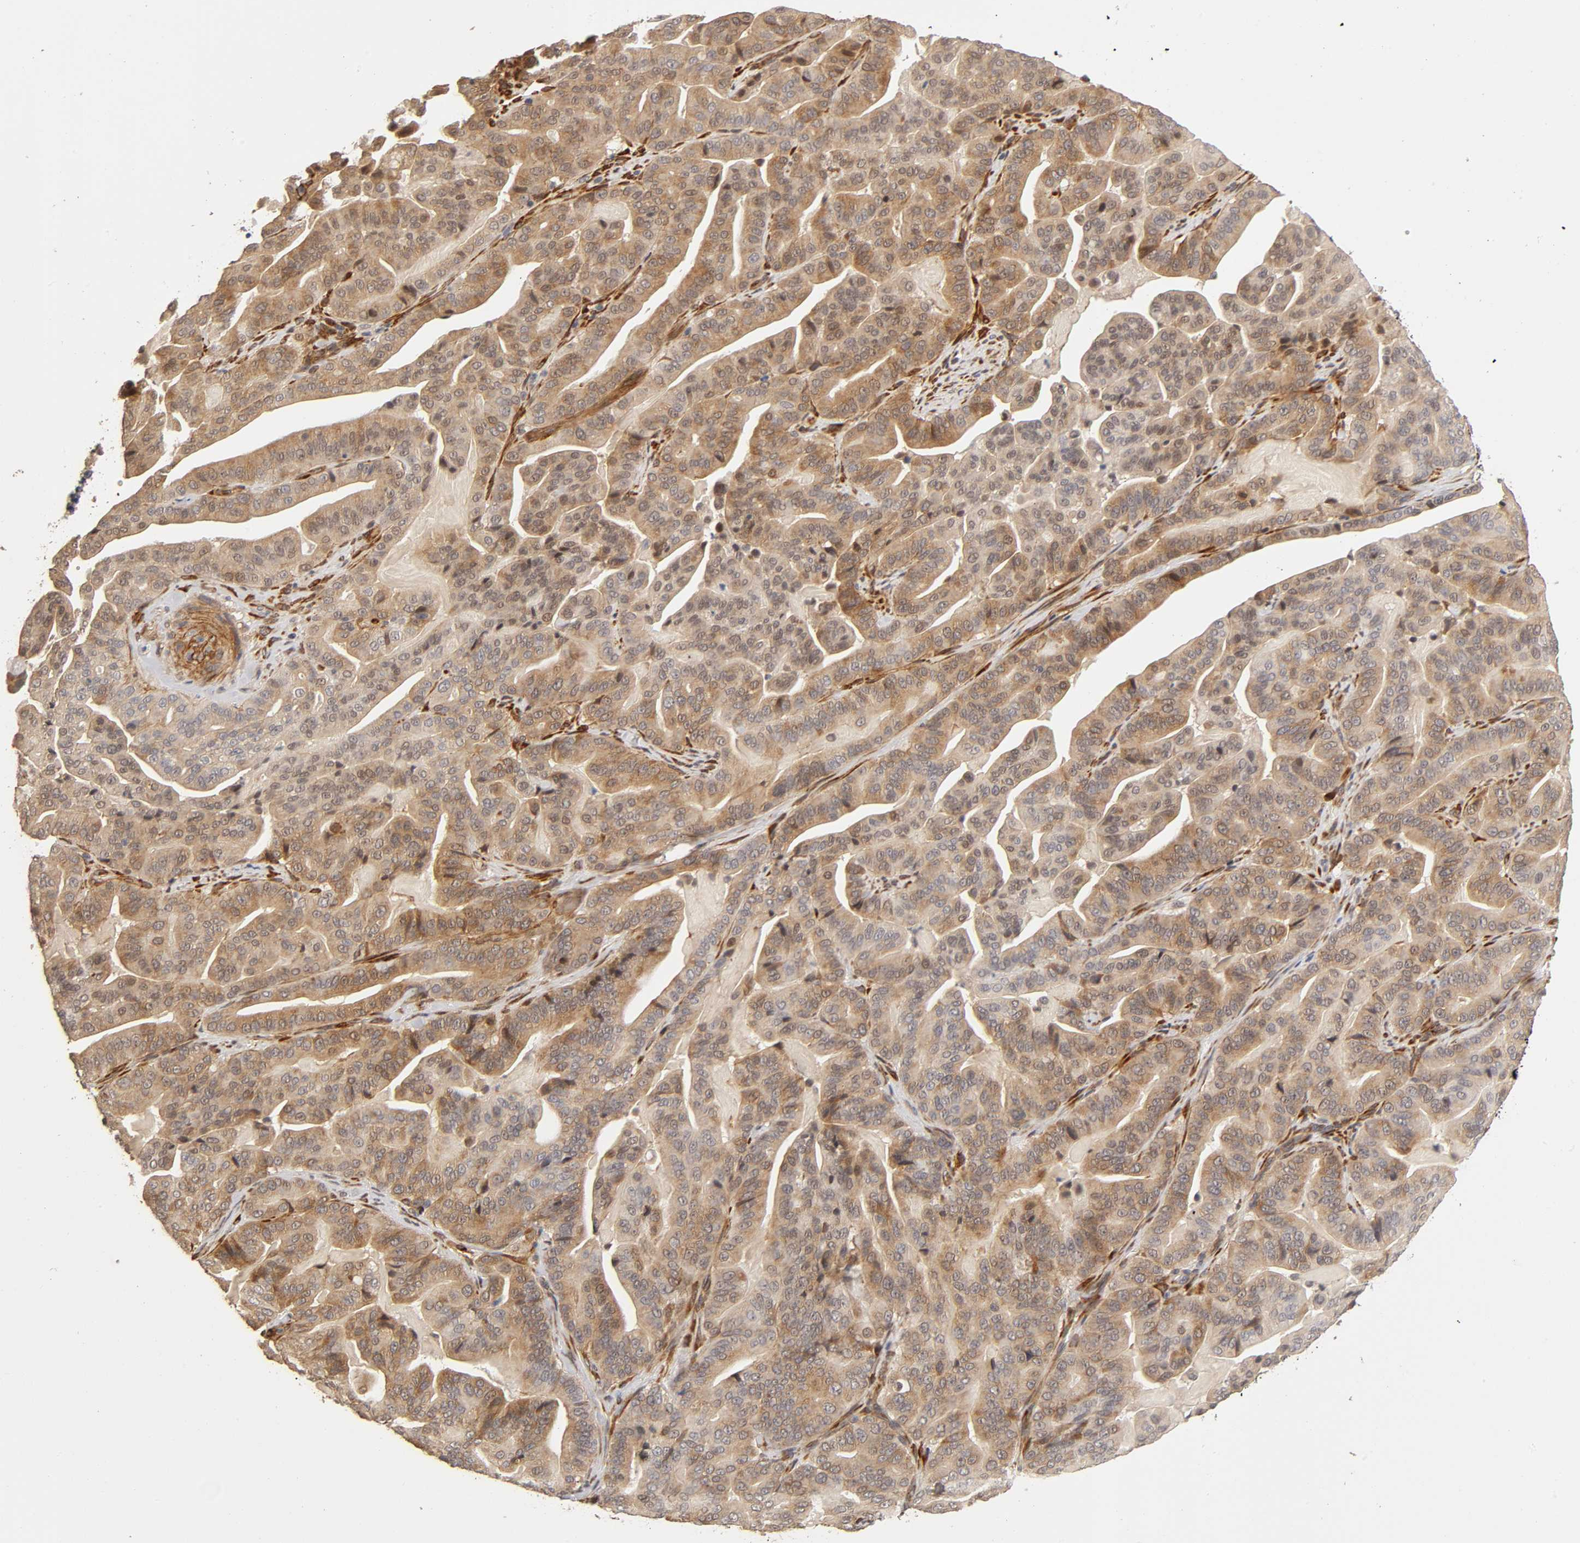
{"staining": {"intensity": "moderate", "quantity": ">75%", "location": "cytoplasmic/membranous"}, "tissue": "pancreatic cancer", "cell_type": "Tumor cells", "image_type": "cancer", "snomed": [{"axis": "morphology", "description": "Adenocarcinoma, NOS"}, {"axis": "topography", "description": "Pancreas"}], "caption": "An image of human adenocarcinoma (pancreatic) stained for a protein exhibits moderate cytoplasmic/membranous brown staining in tumor cells.", "gene": "LAMB1", "patient": {"sex": "male", "age": 63}}